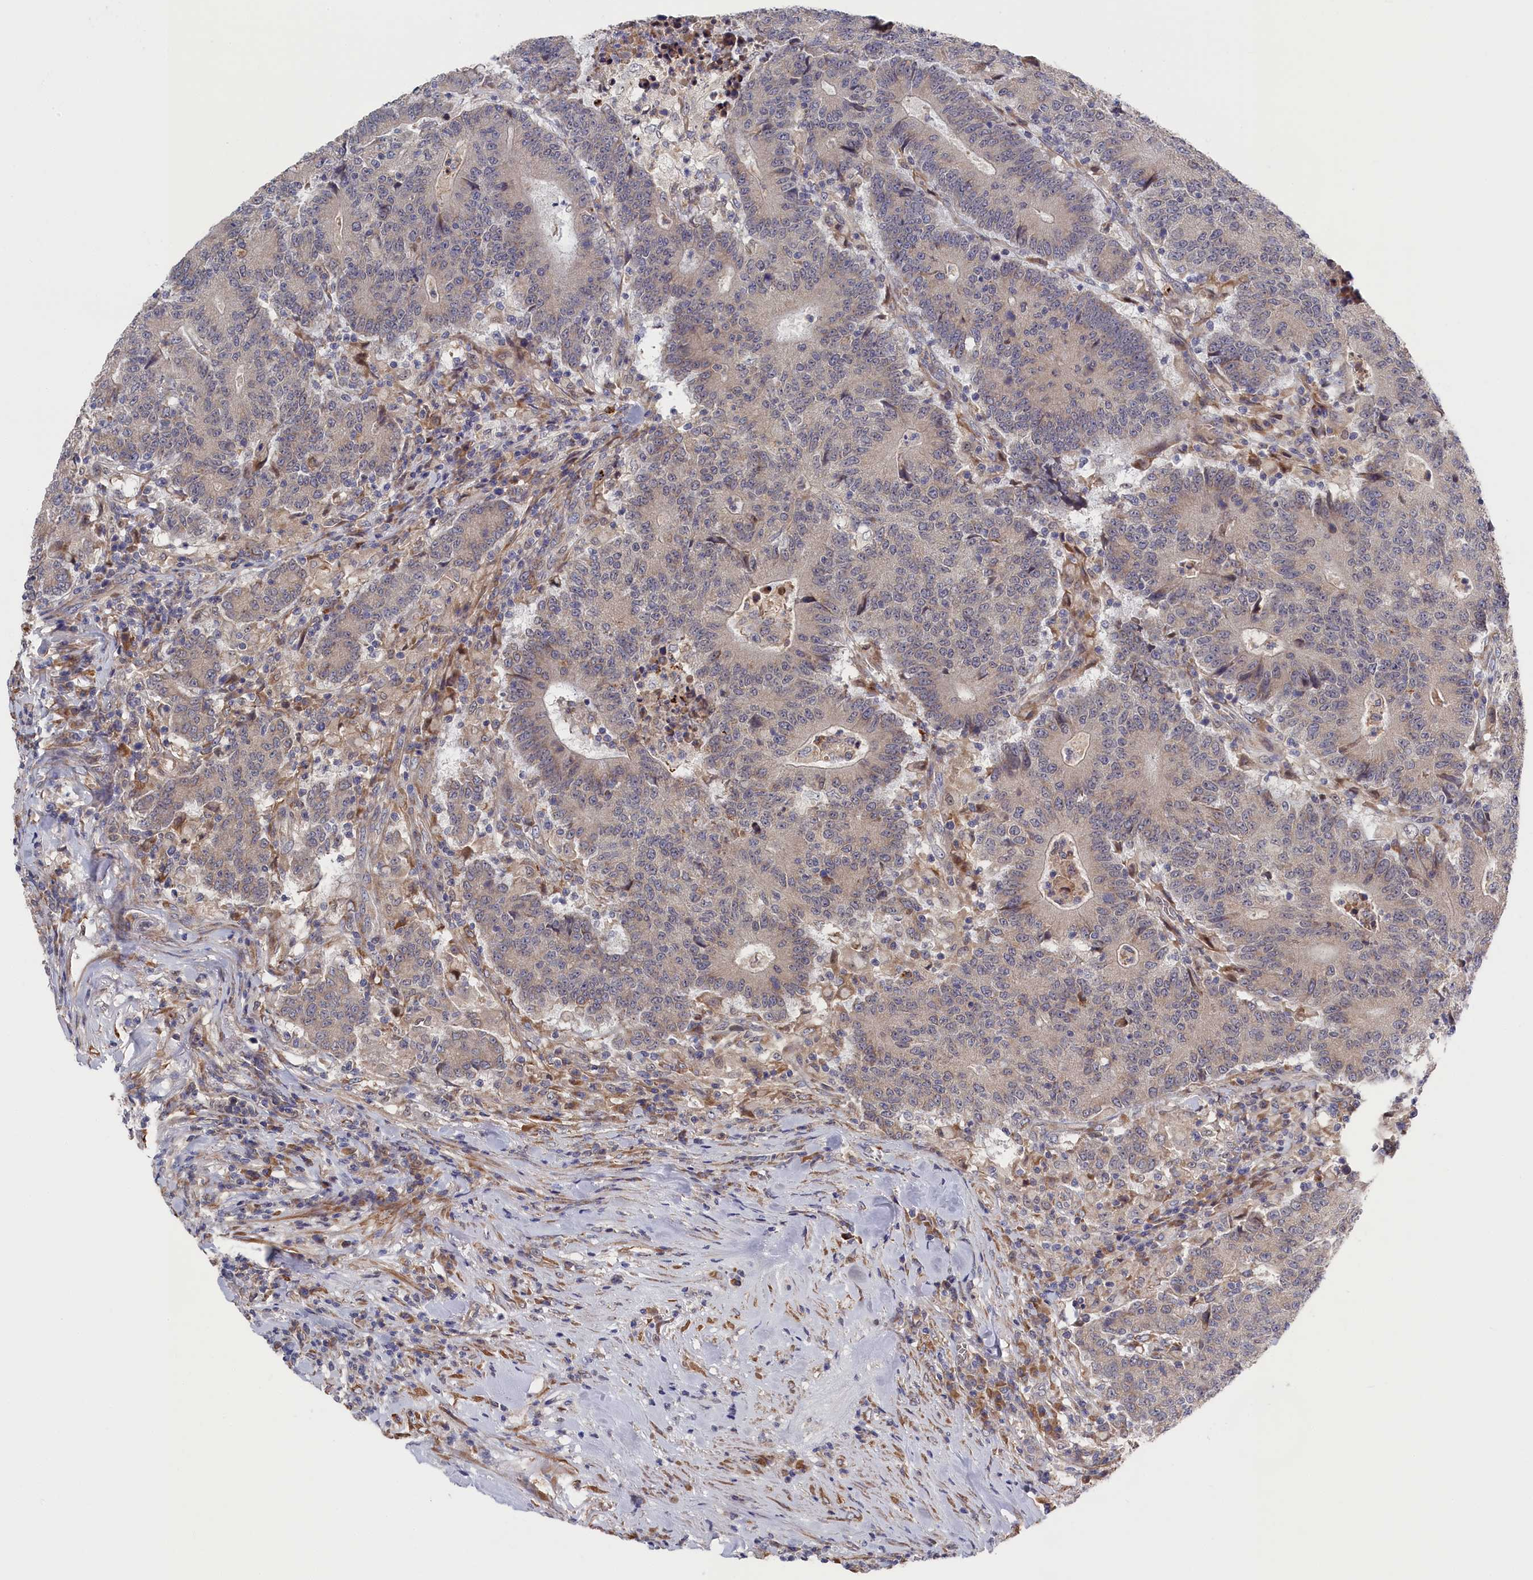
{"staining": {"intensity": "weak", "quantity": "25%-75%", "location": "cytoplasmic/membranous"}, "tissue": "colorectal cancer", "cell_type": "Tumor cells", "image_type": "cancer", "snomed": [{"axis": "morphology", "description": "Adenocarcinoma, NOS"}, {"axis": "topography", "description": "Colon"}], "caption": "A low amount of weak cytoplasmic/membranous staining is appreciated in about 25%-75% of tumor cells in adenocarcinoma (colorectal) tissue.", "gene": "CYB5D2", "patient": {"sex": "female", "age": 75}}